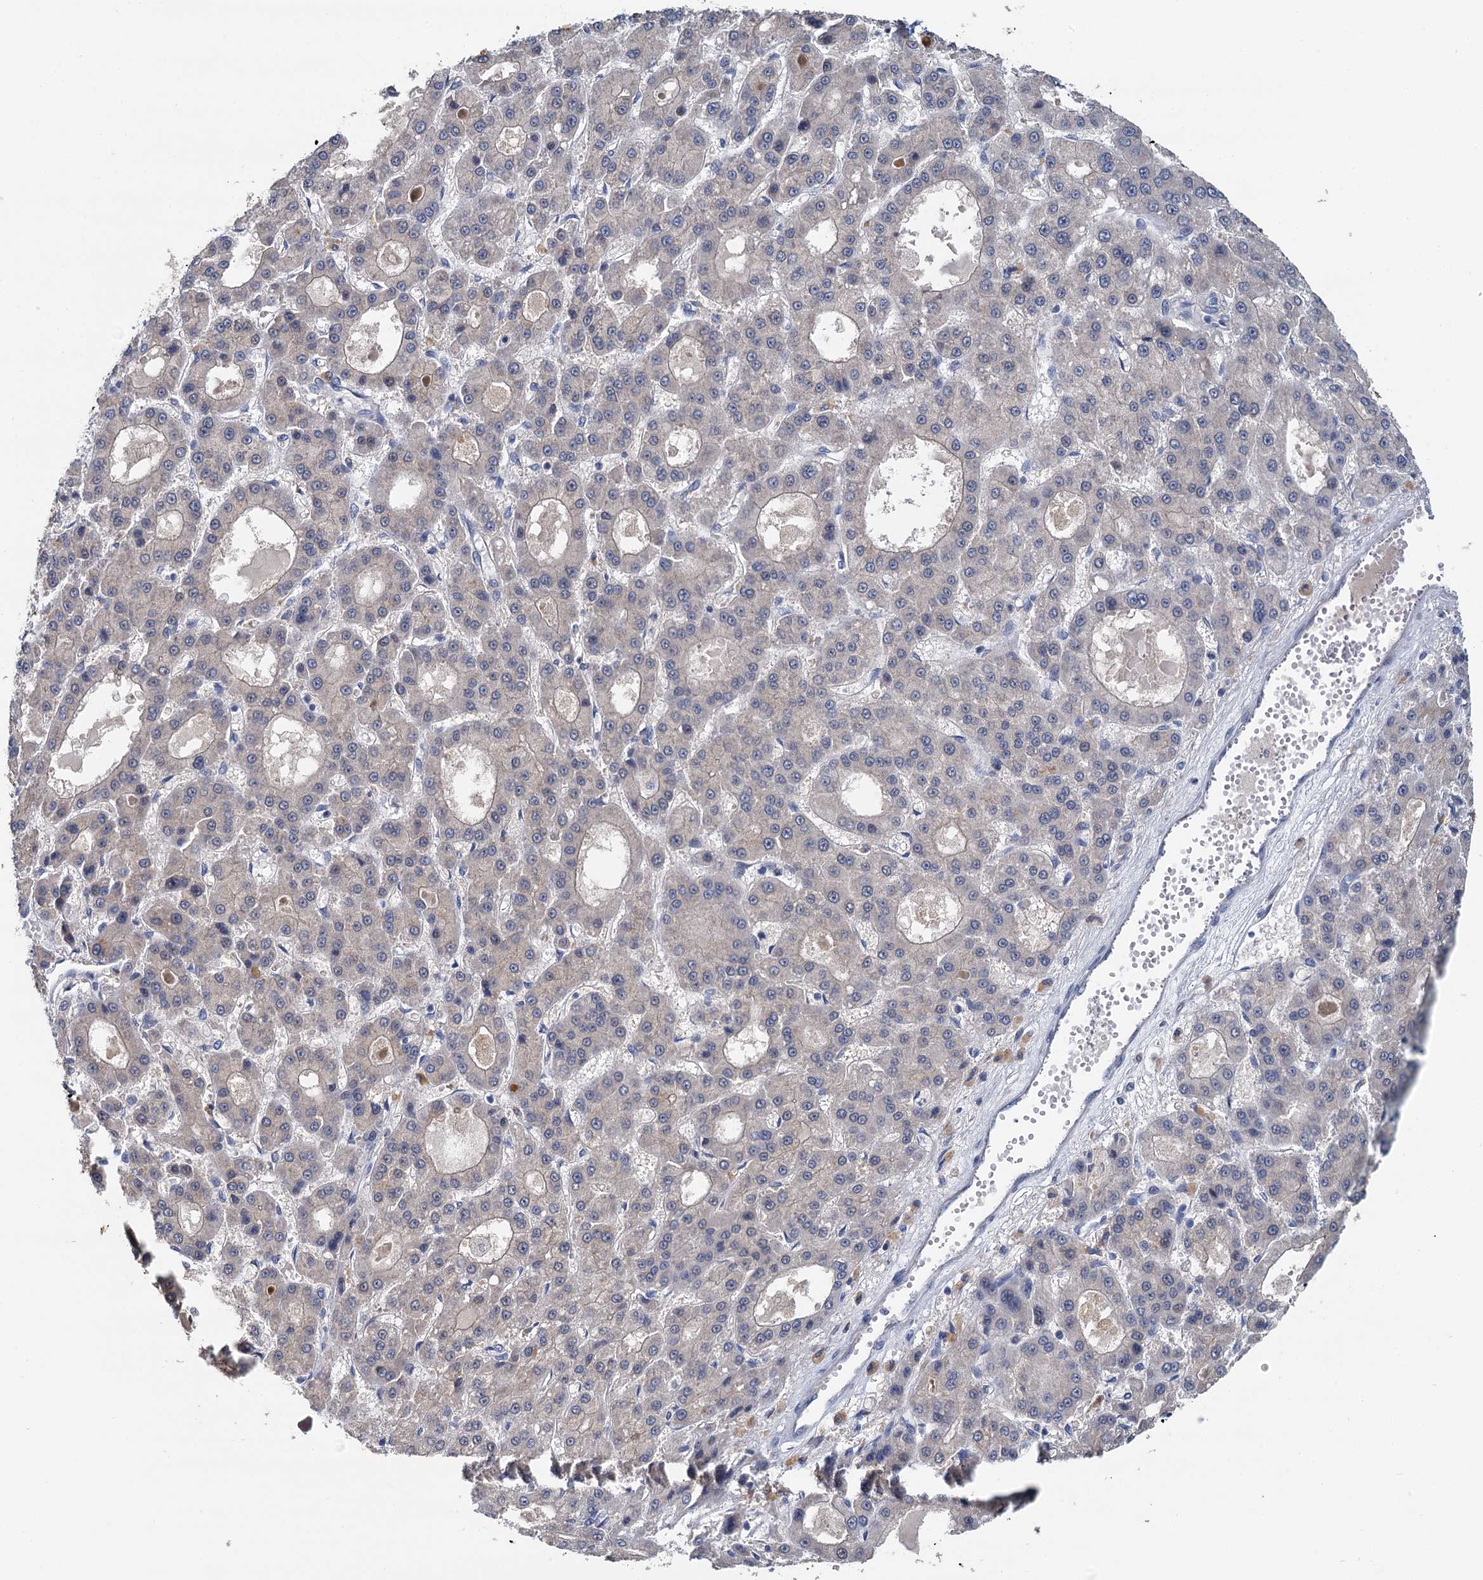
{"staining": {"intensity": "negative", "quantity": "none", "location": "none"}, "tissue": "liver cancer", "cell_type": "Tumor cells", "image_type": "cancer", "snomed": [{"axis": "morphology", "description": "Carcinoma, Hepatocellular, NOS"}, {"axis": "topography", "description": "Liver"}], "caption": "Immunohistochemical staining of human liver cancer (hepatocellular carcinoma) displays no significant staining in tumor cells.", "gene": "ANKRD42", "patient": {"sex": "male", "age": 70}}